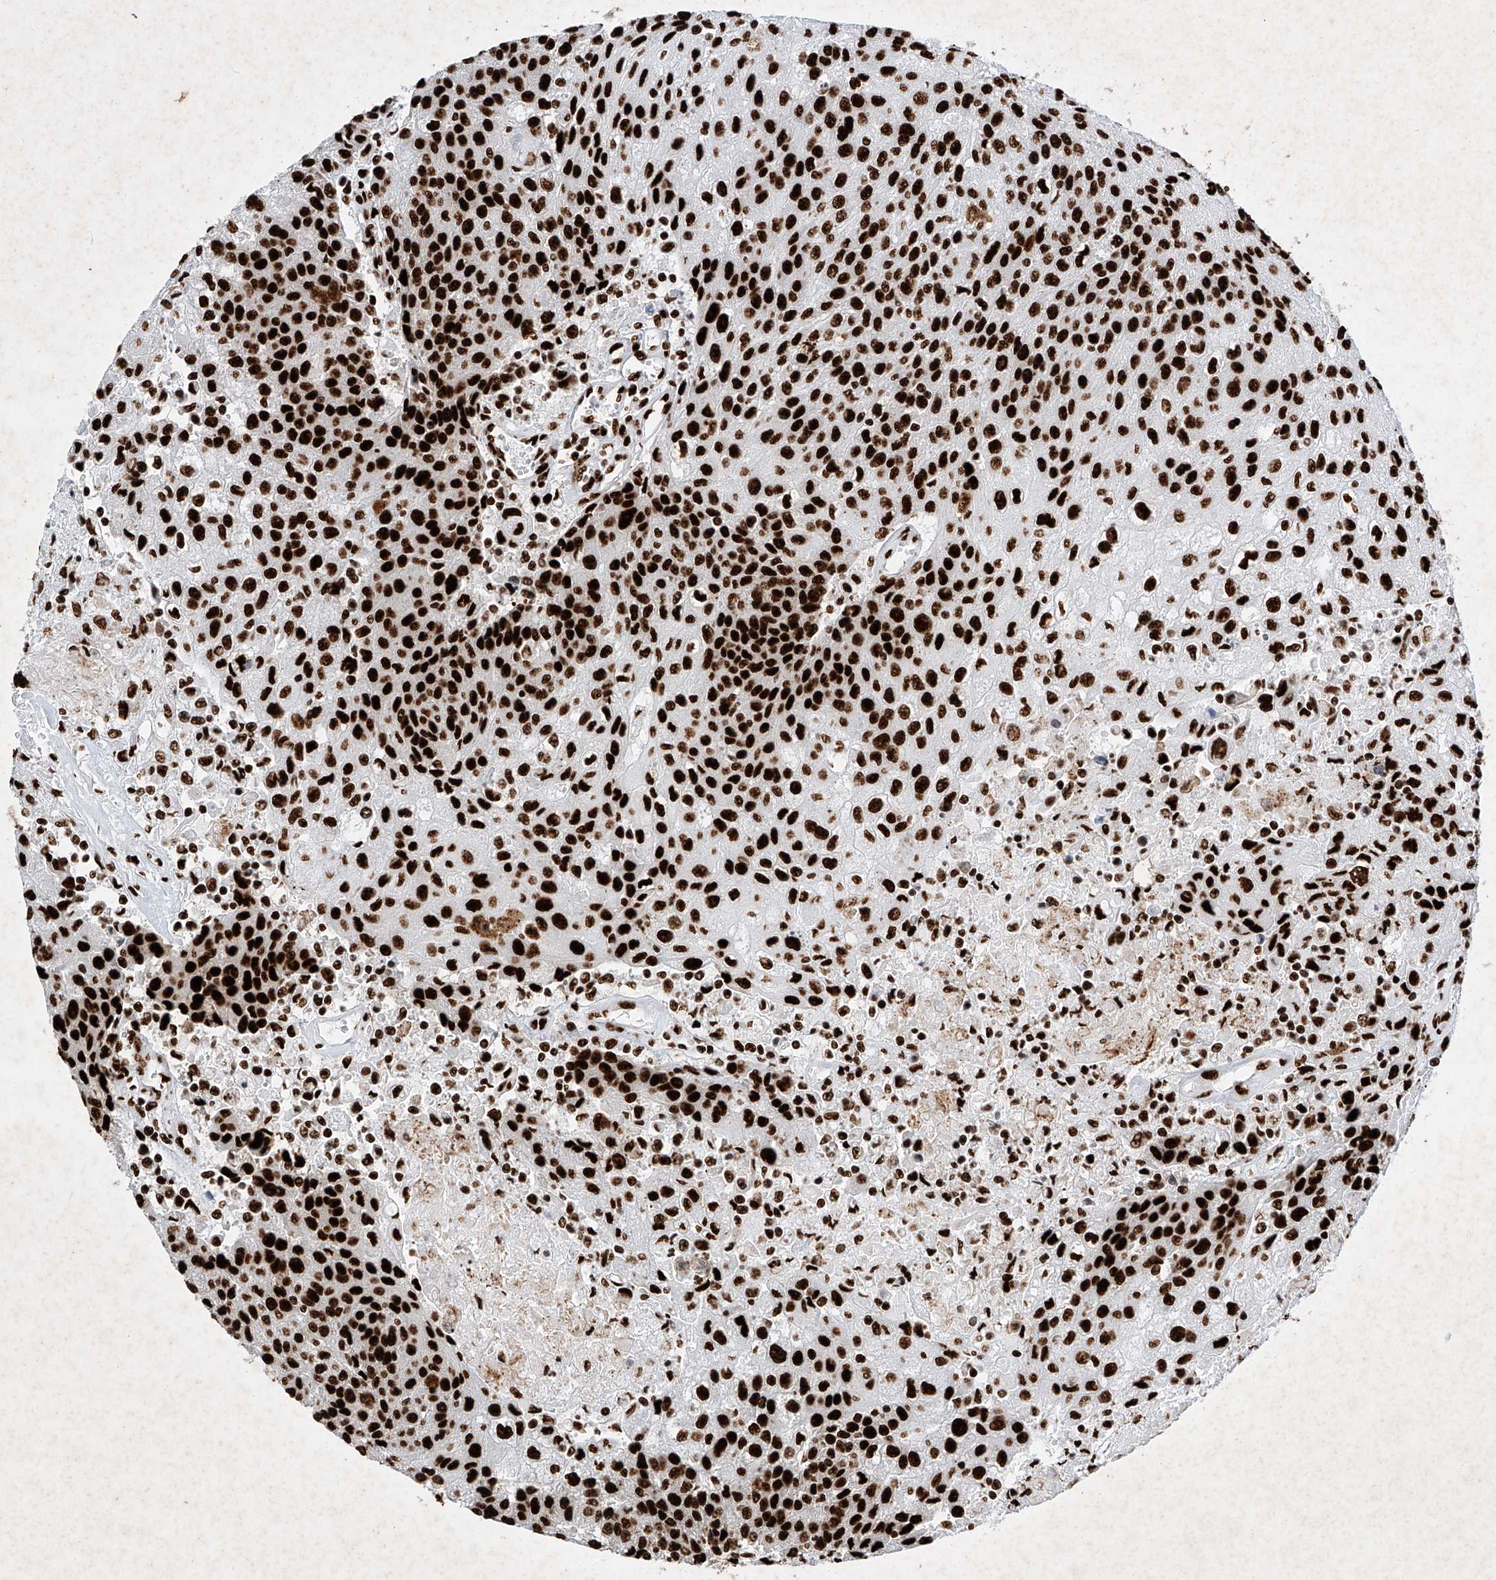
{"staining": {"intensity": "strong", "quantity": ">75%", "location": "nuclear"}, "tissue": "urothelial cancer", "cell_type": "Tumor cells", "image_type": "cancer", "snomed": [{"axis": "morphology", "description": "Urothelial carcinoma, High grade"}, {"axis": "topography", "description": "Urinary bladder"}], "caption": "Immunohistochemical staining of human urothelial cancer demonstrates high levels of strong nuclear protein expression in approximately >75% of tumor cells.", "gene": "SRSF6", "patient": {"sex": "female", "age": 85}}